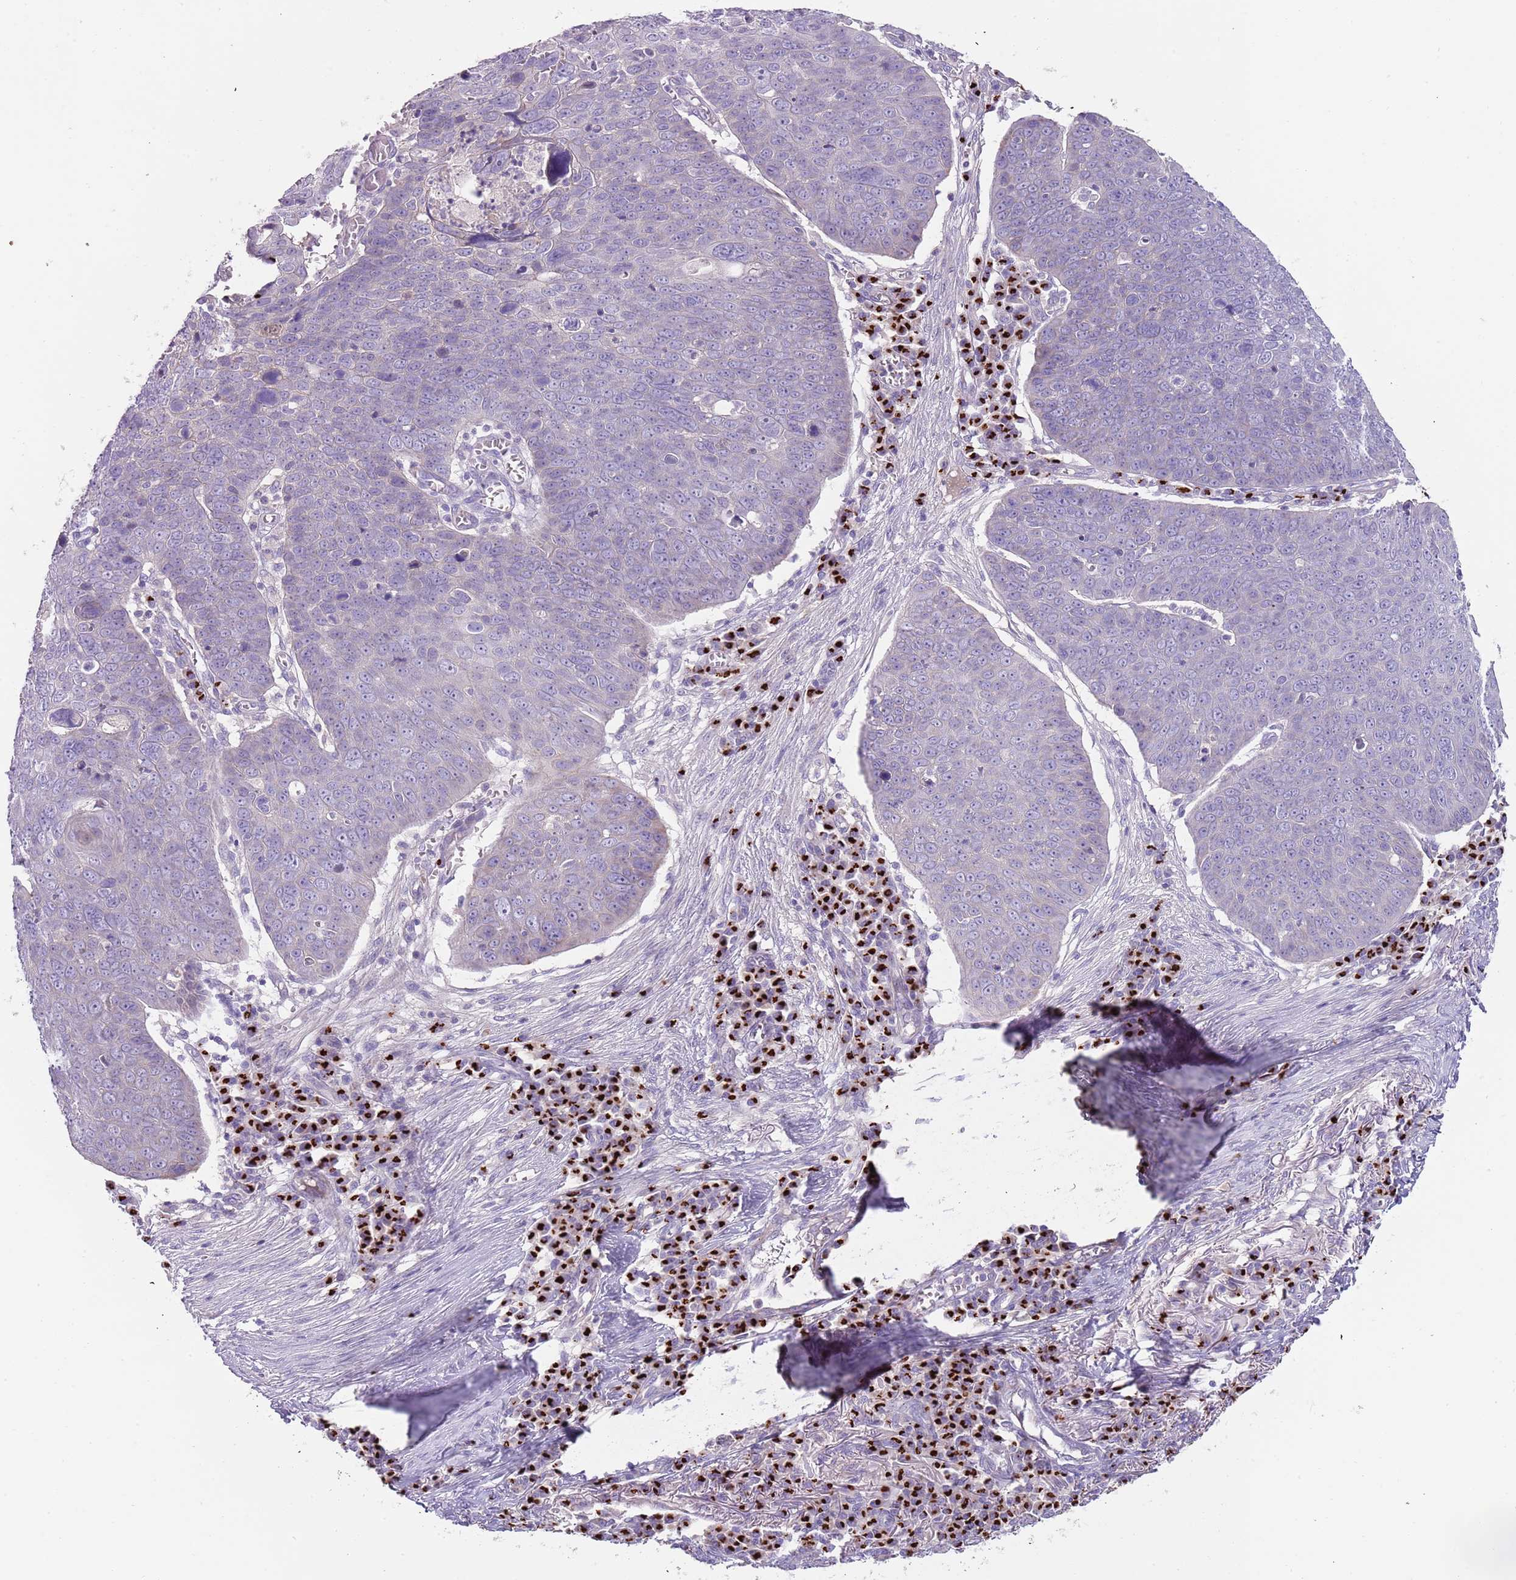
{"staining": {"intensity": "negative", "quantity": "none", "location": "none"}, "tissue": "skin cancer", "cell_type": "Tumor cells", "image_type": "cancer", "snomed": [{"axis": "morphology", "description": "Squamous cell carcinoma, NOS"}, {"axis": "topography", "description": "Skin"}], "caption": "Immunohistochemistry photomicrograph of neoplastic tissue: human skin cancer (squamous cell carcinoma) stained with DAB exhibits no significant protein staining in tumor cells.", "gene": "C2CD3", "patient": {"sex": "male", "age": 71}}